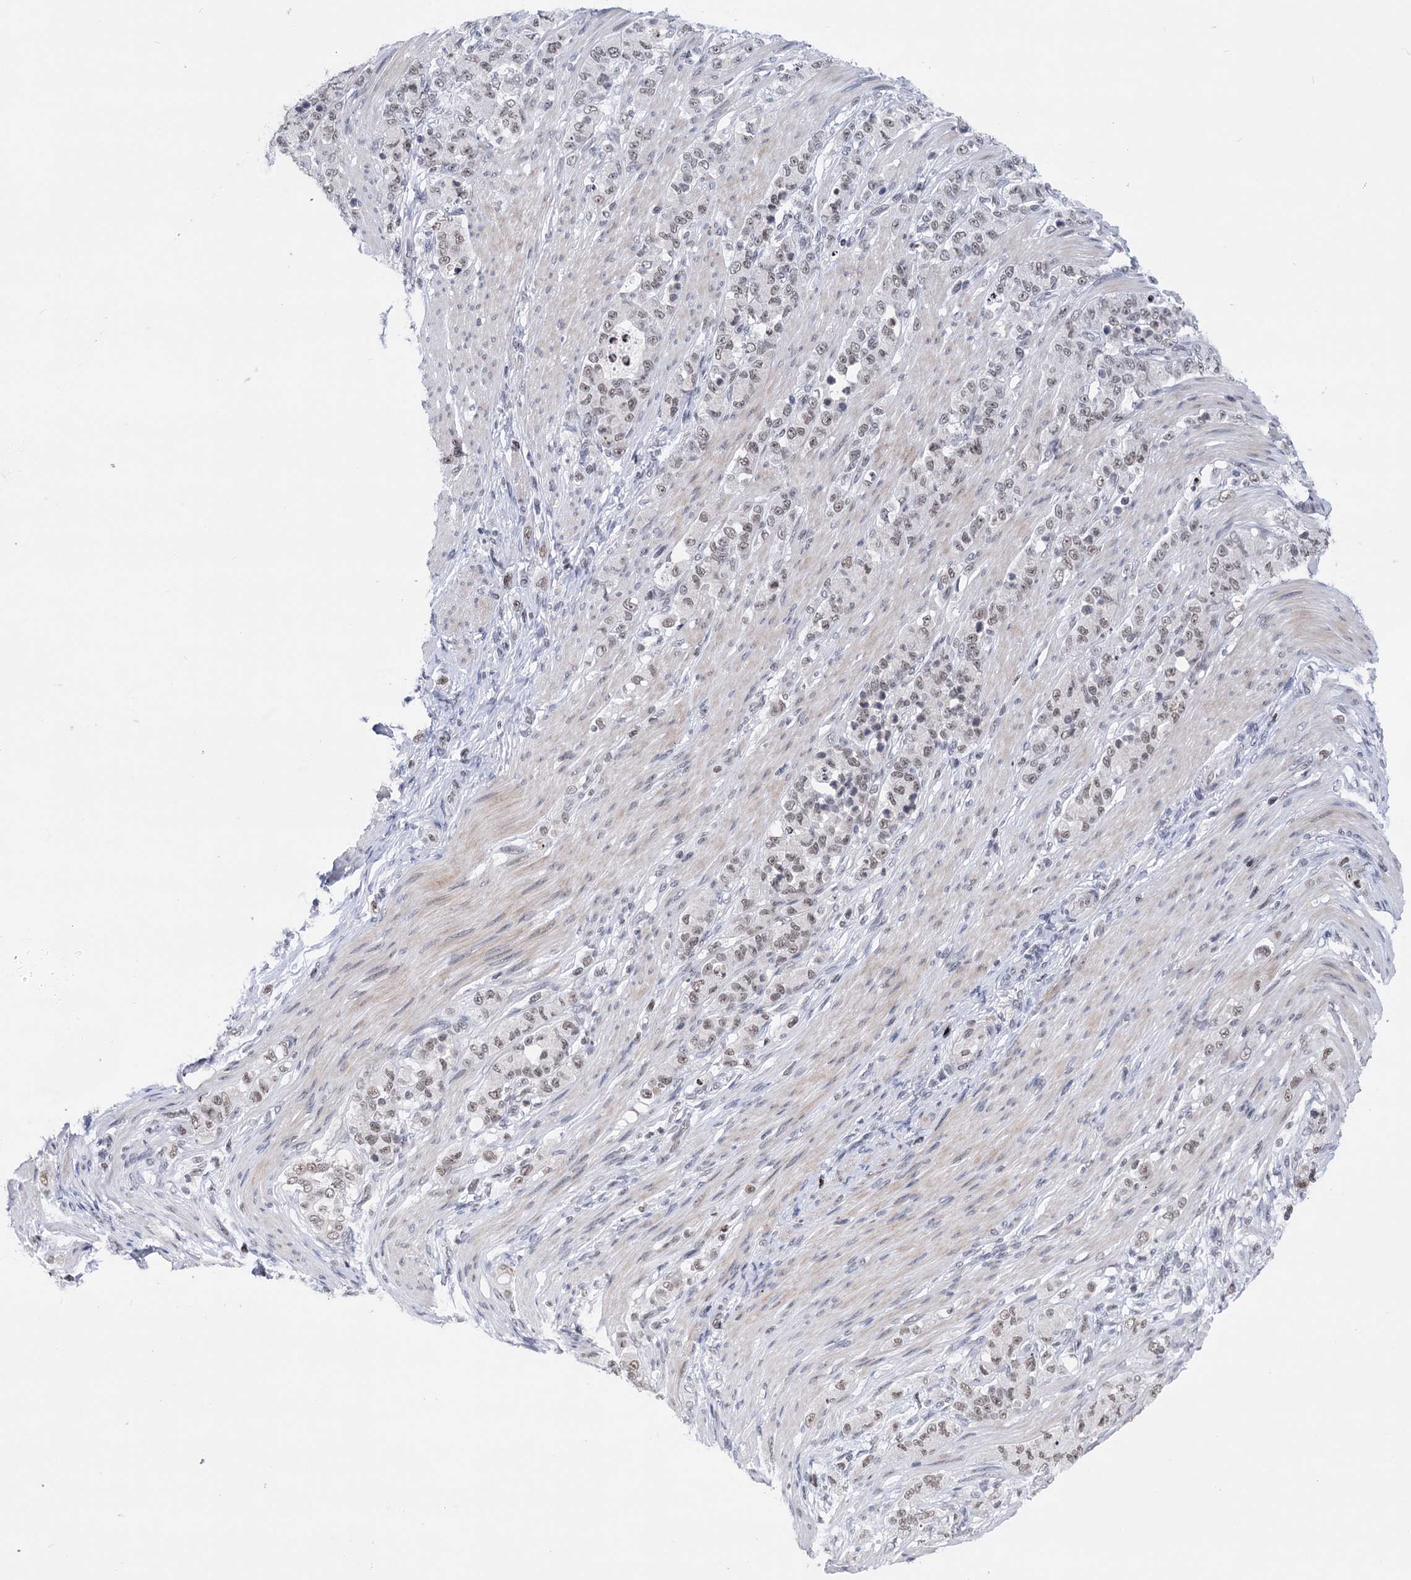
{"staining": {"intensity": "weak", "quantity": "<25%", "location": "nuclear"}, "tissue": "stomach cancer", "cell_type": "Tumor cells", "image_type": "cancer", "snomed": [{"axis": "morphology", "description": "Adenocarcinoma, NOS"}, {"axis": "topography", "description": "Stomach"}], "caption": "A micrograph of stomach cancer (adenocarcinoma) stained for a protein exhibits no brown staining in tumor cells.", "gene": "ZCCHC10", "patient": {"sex": "female", "age": 79}}